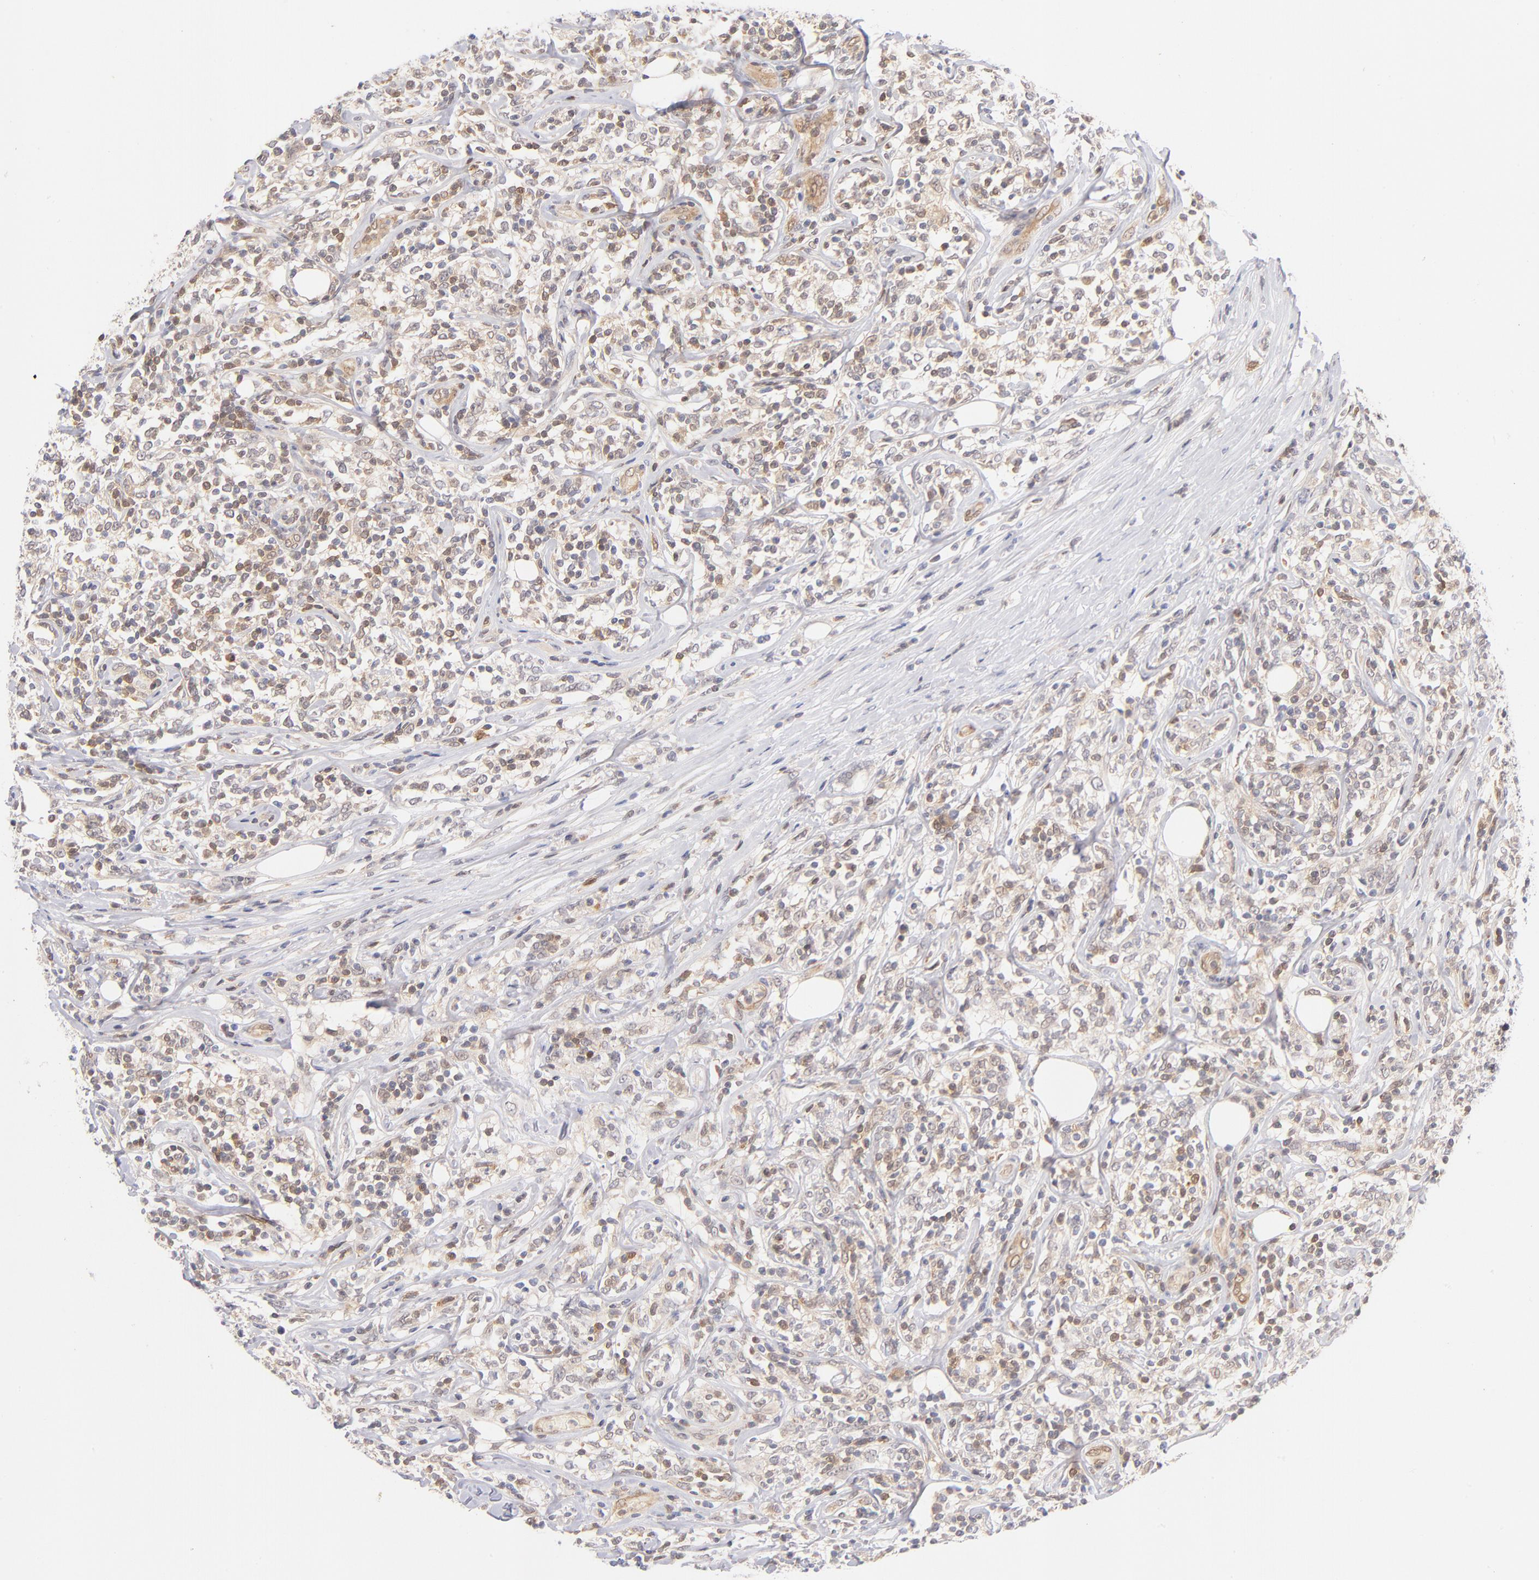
{"staining": {"intensity": "weak", "quantity": "25%-75%", "location": "cytoplasmic/membranous,nuclear"}, "tissue": "lymphoma", "cell_type": "Tumor cells", "image_type": "cancer", "snomed": [{"axis": "morphology", "description": "Malignant lymphoma, non-Hodgkin's type, High grade"}, {"axis": "topography", "description": "Lymph node"}], "caption": "High-grade malignant lymphoma, non-Hodgkin's type stained with DAB (3,3'-diaminobenzidine) immunohistochemistry demonstrates low levels of weak cytoplasmic/membranous and nuclear expression in about 25%-75% of tumor cells.", "gene": "CASP6", "patient": {"sex": "female", "age": 84}}